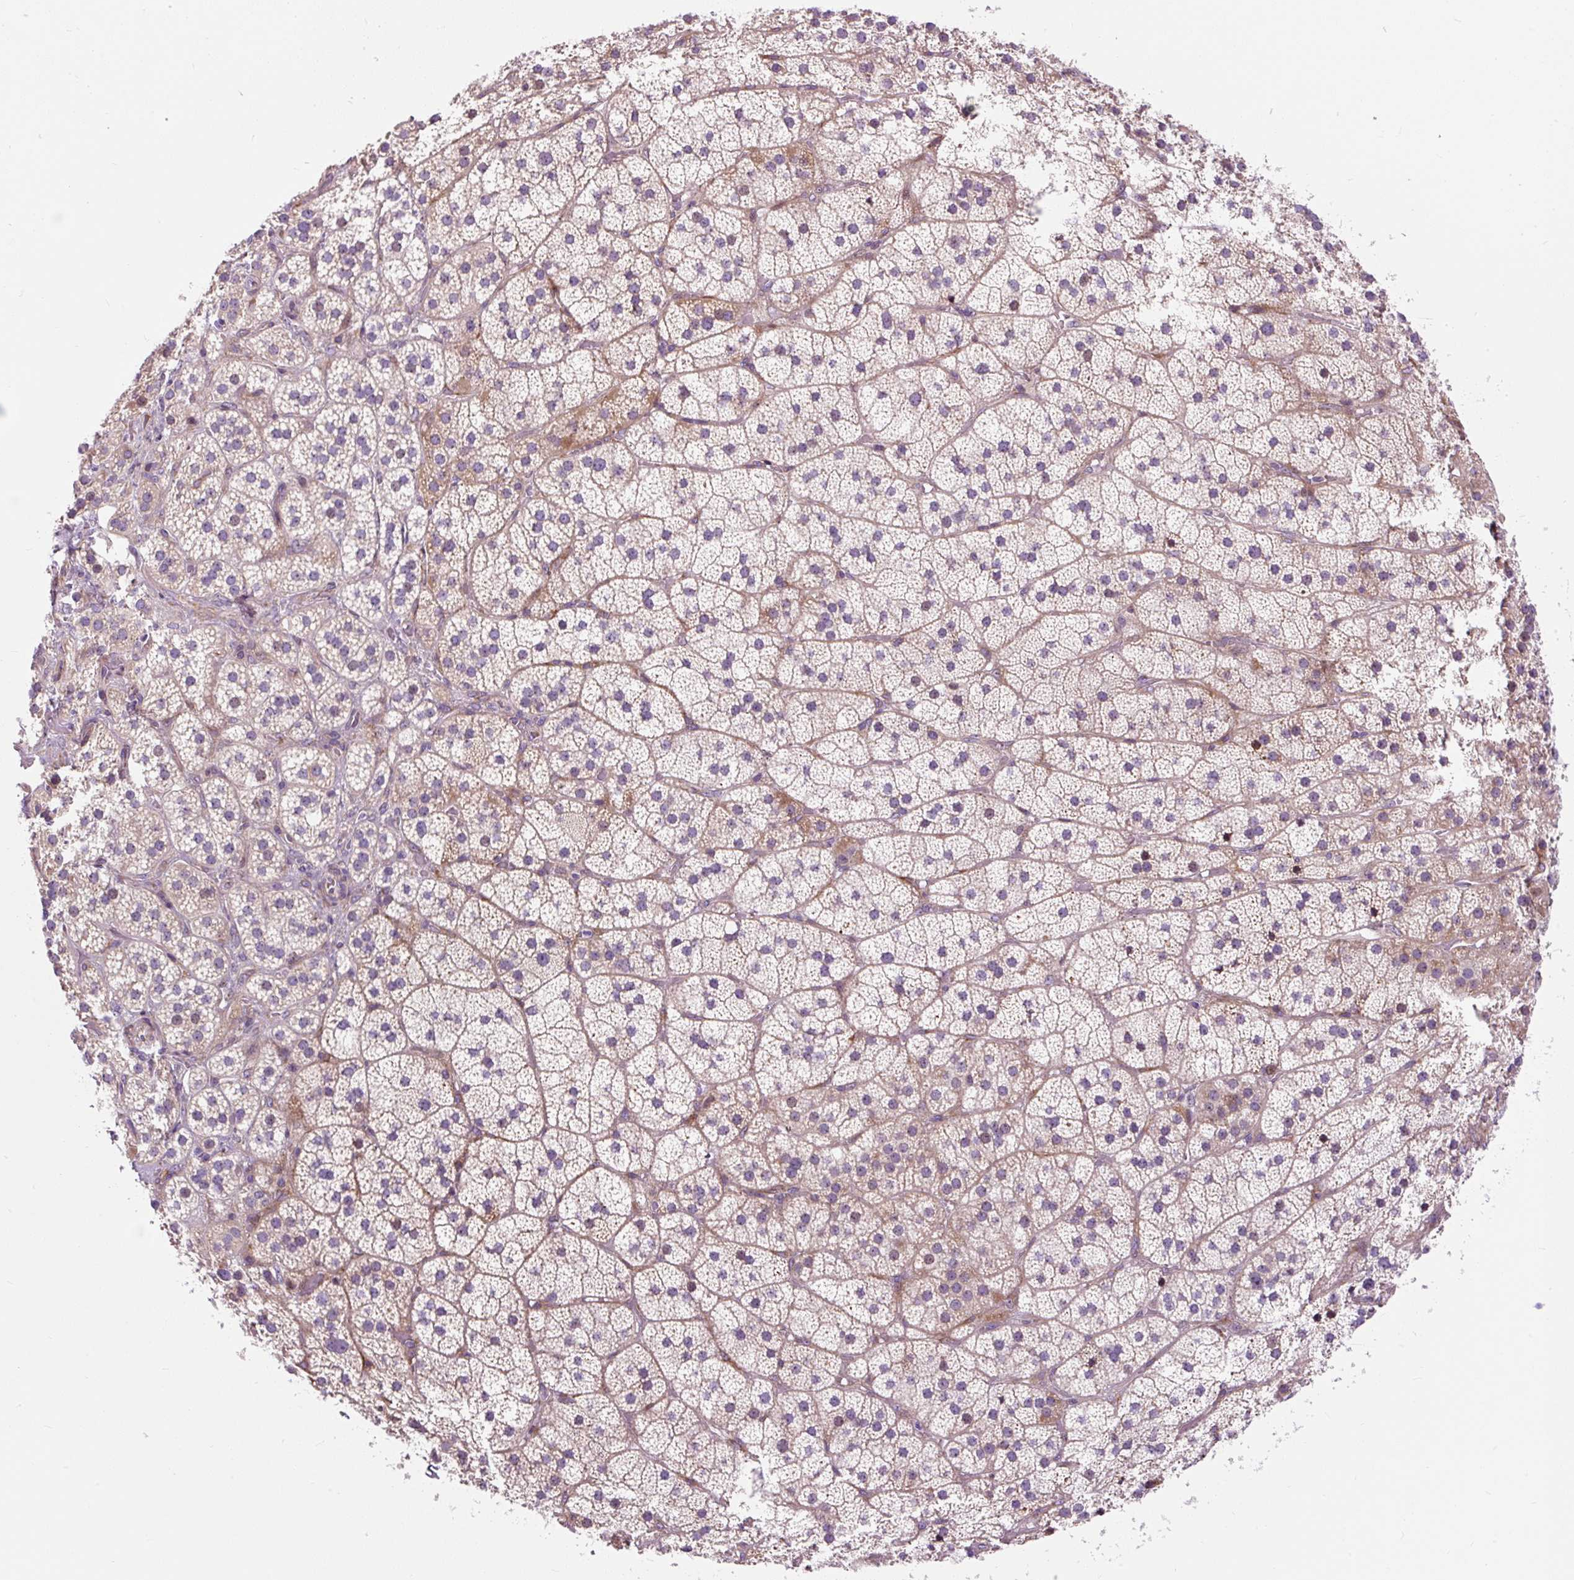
{"staining": {"intensity": "moderate", "quantity": "25%-75%", "location": "cytoplasmic/membranous"}, "tissue": "adrenal gland", "cell_type": "Glandular cells", "image_type": "normal", "snomed": [{"axis": "morphology", "description": "Normal tissue, NOS"}, {"axis": "topography", "description": "Adrenal gland"}], "caption": "Benign adrenal gland exhibits moderate cytoplasmic/membranous positivity in approximately 25%-75% of glandular cells.", "gene": "CISD3", "patient": {"sex": "male", "age": 57}}